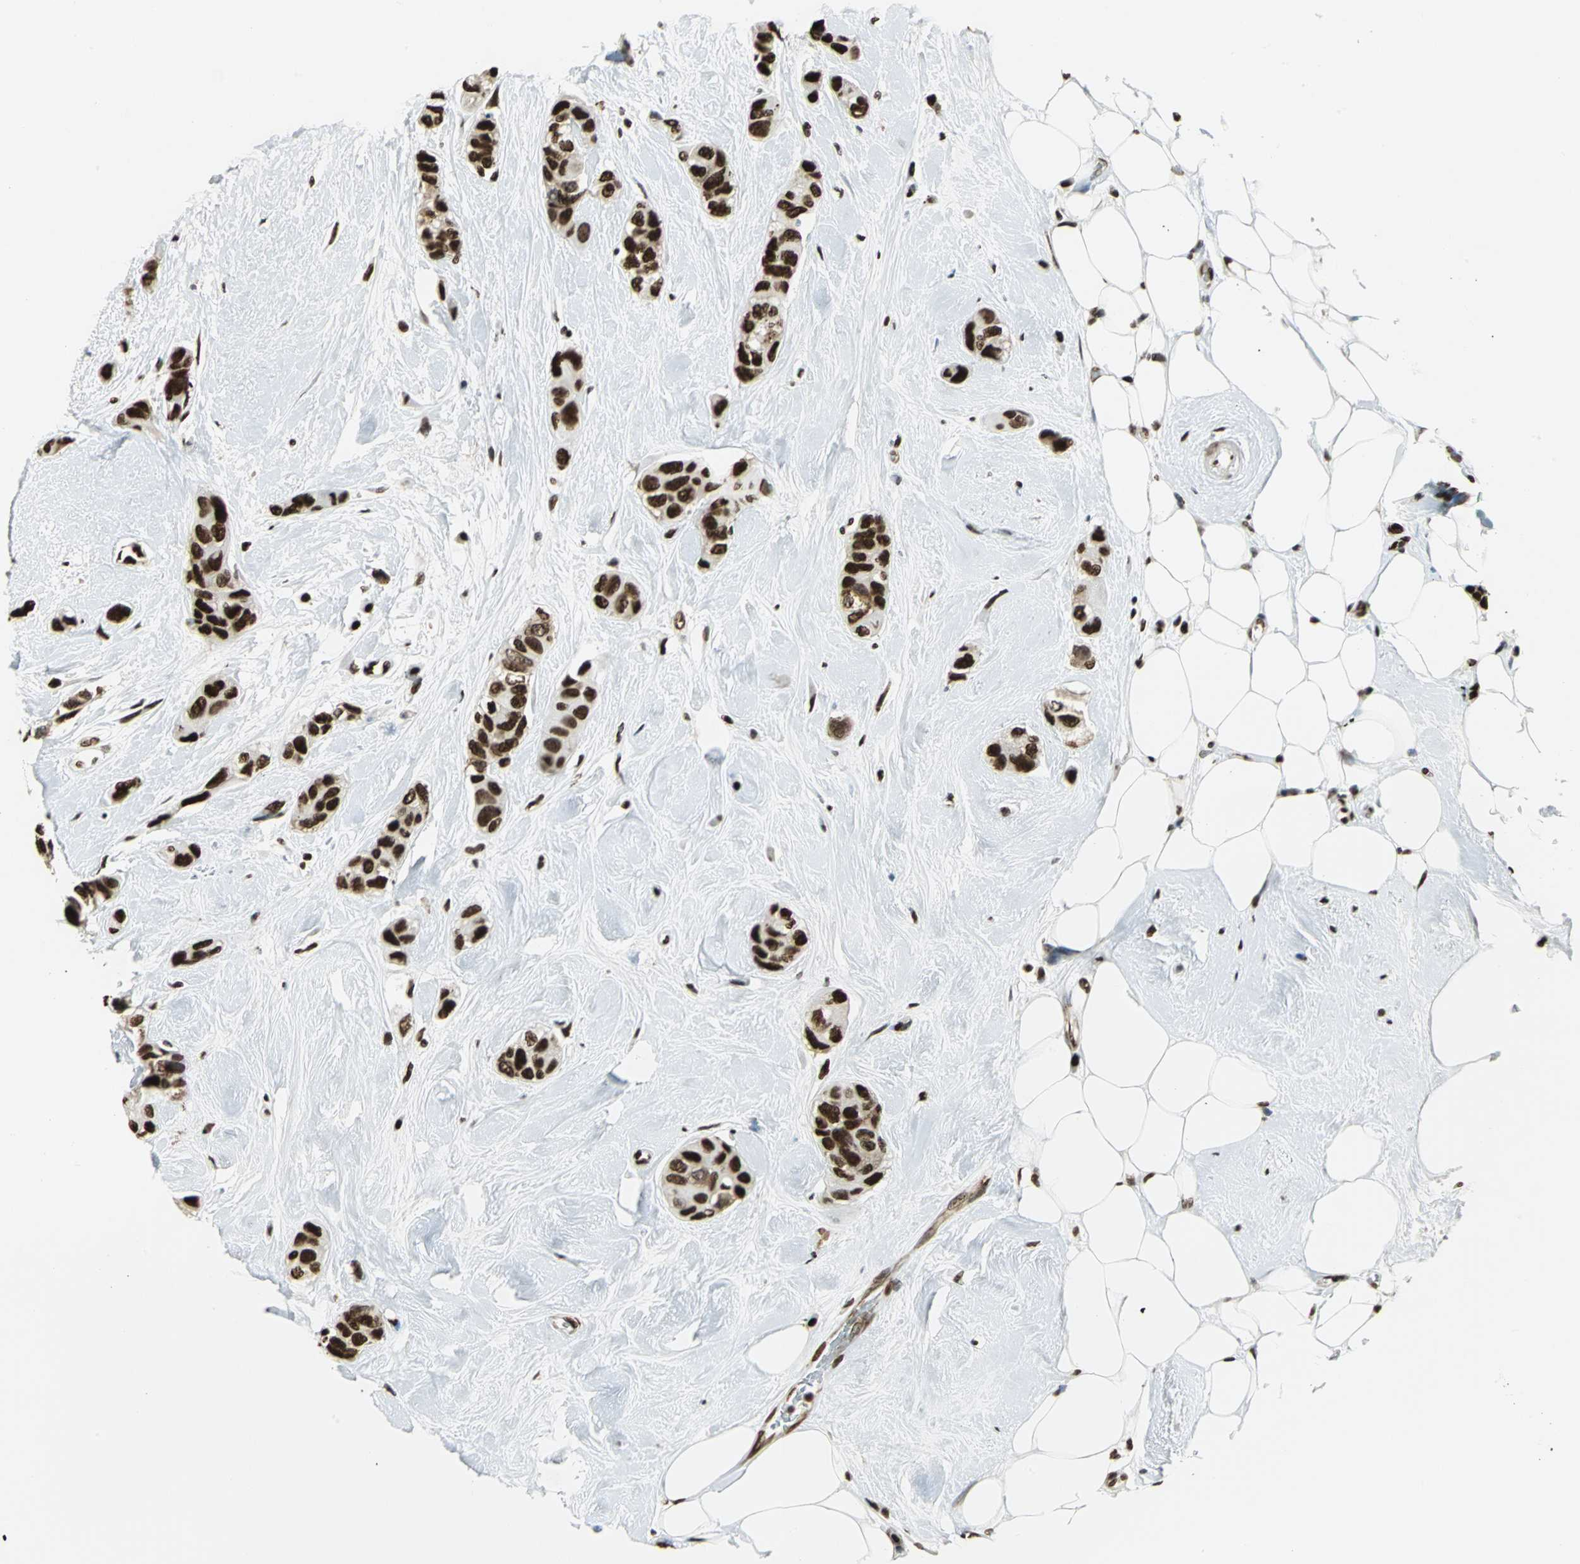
{"staining": {"intensity": "strong", "quantity": ">75%", "location": "nuclear"}, "tissue": "breast cancer", "cell_type": "Tumor cells", "image_type": "cancer", "snomed": [{"axis": "morphology", "description": "Duct carcinoma"}, {"axis": "topography", "description": "Breast"}], "caption": "This histopathology image exhibits immunohistochemistry staining of breast intraductal carcinoma, with high strong nuclear expression in approximately >75% of tumor cells.", "gene": "HMGB1", "patient": {"sex": "female", "age": 51}}